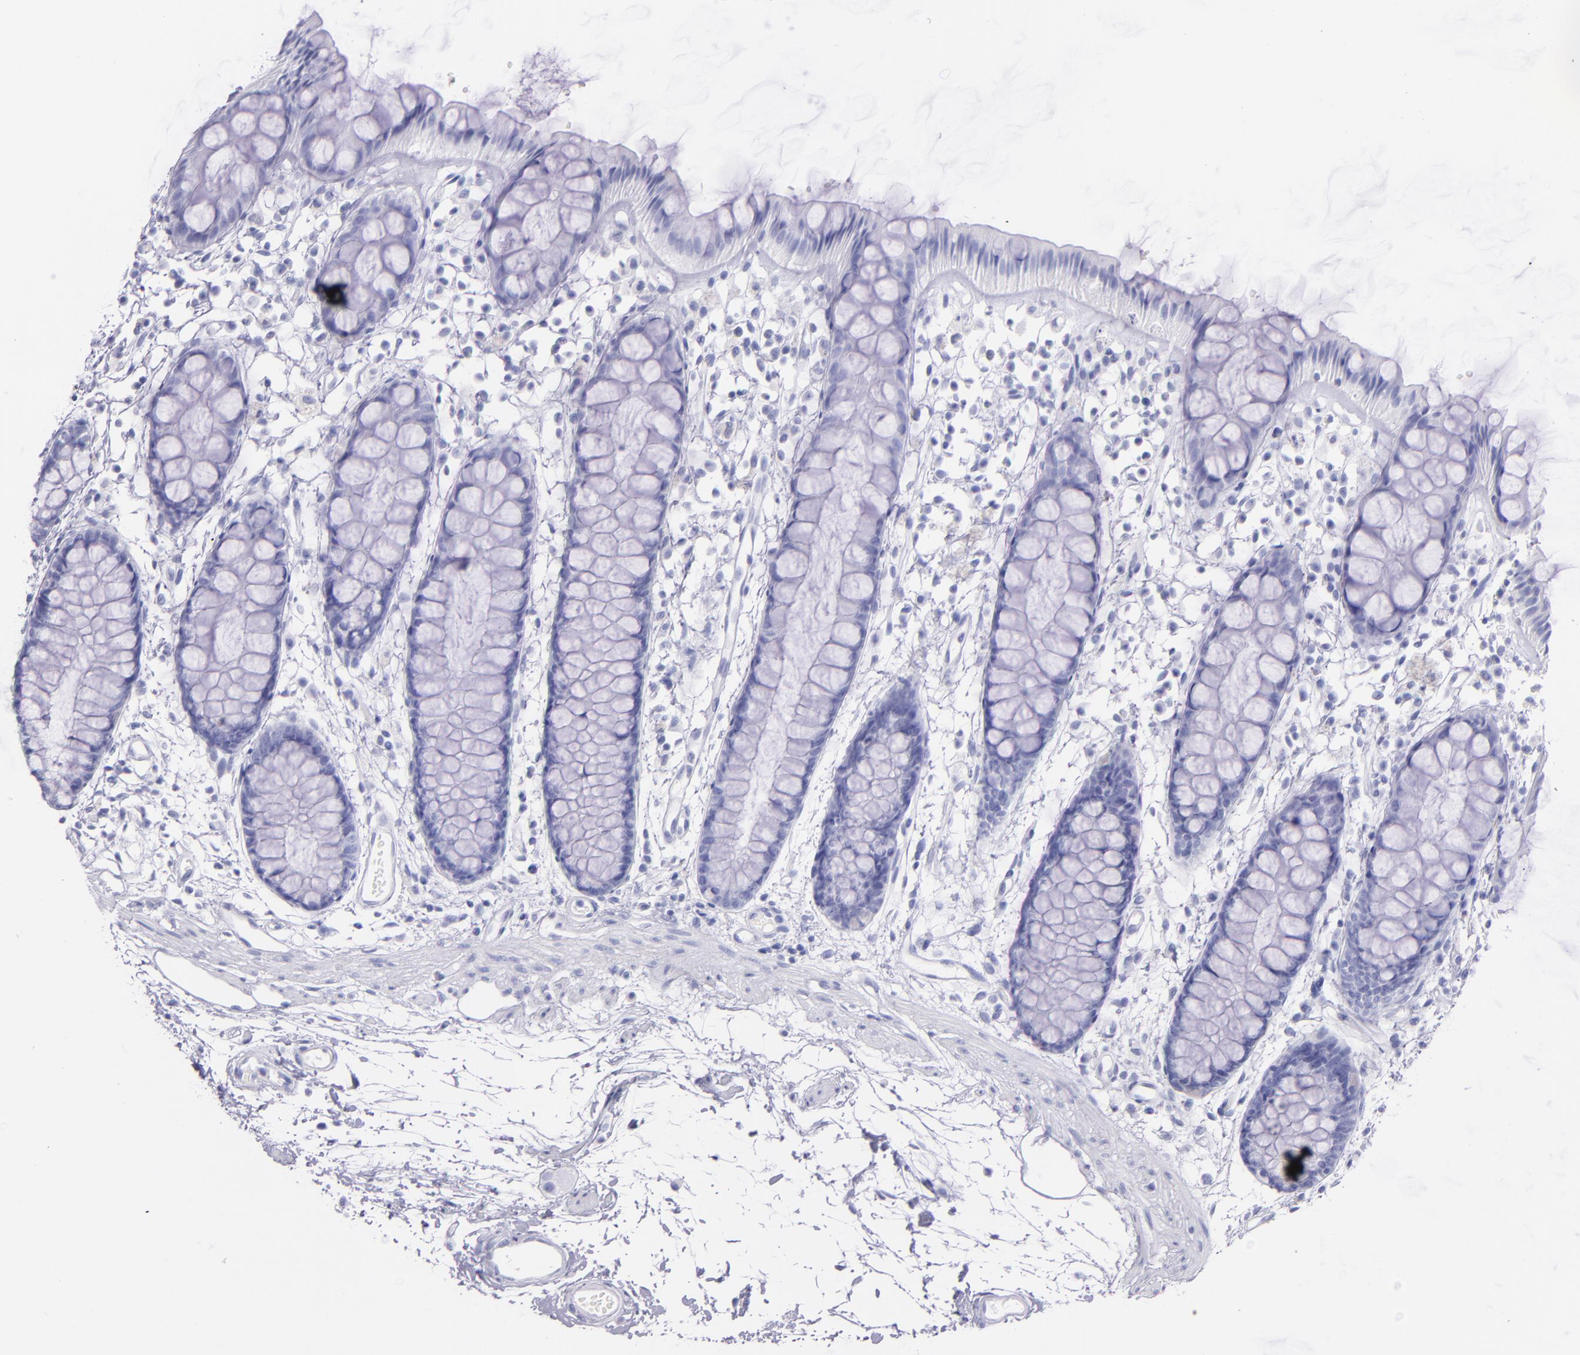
{"staining": {"intensity": "negative", "quantity": "none", "location": "none"}, "tissue": "rectum", "cell_type": "Glandular cells", "image_type": "normal", "snomed": [{"axis": "morphology", "description": "Normal tissue, NOS"}, {"axis": "topography", "description": "Rectum"}], "caption": "The photomicrograph shows no significant positivity in glandular cells of rectum. Nuclei are stained in blue.", "gene": "SFTPB", "patient": {"sex": "female", "age": 66}}